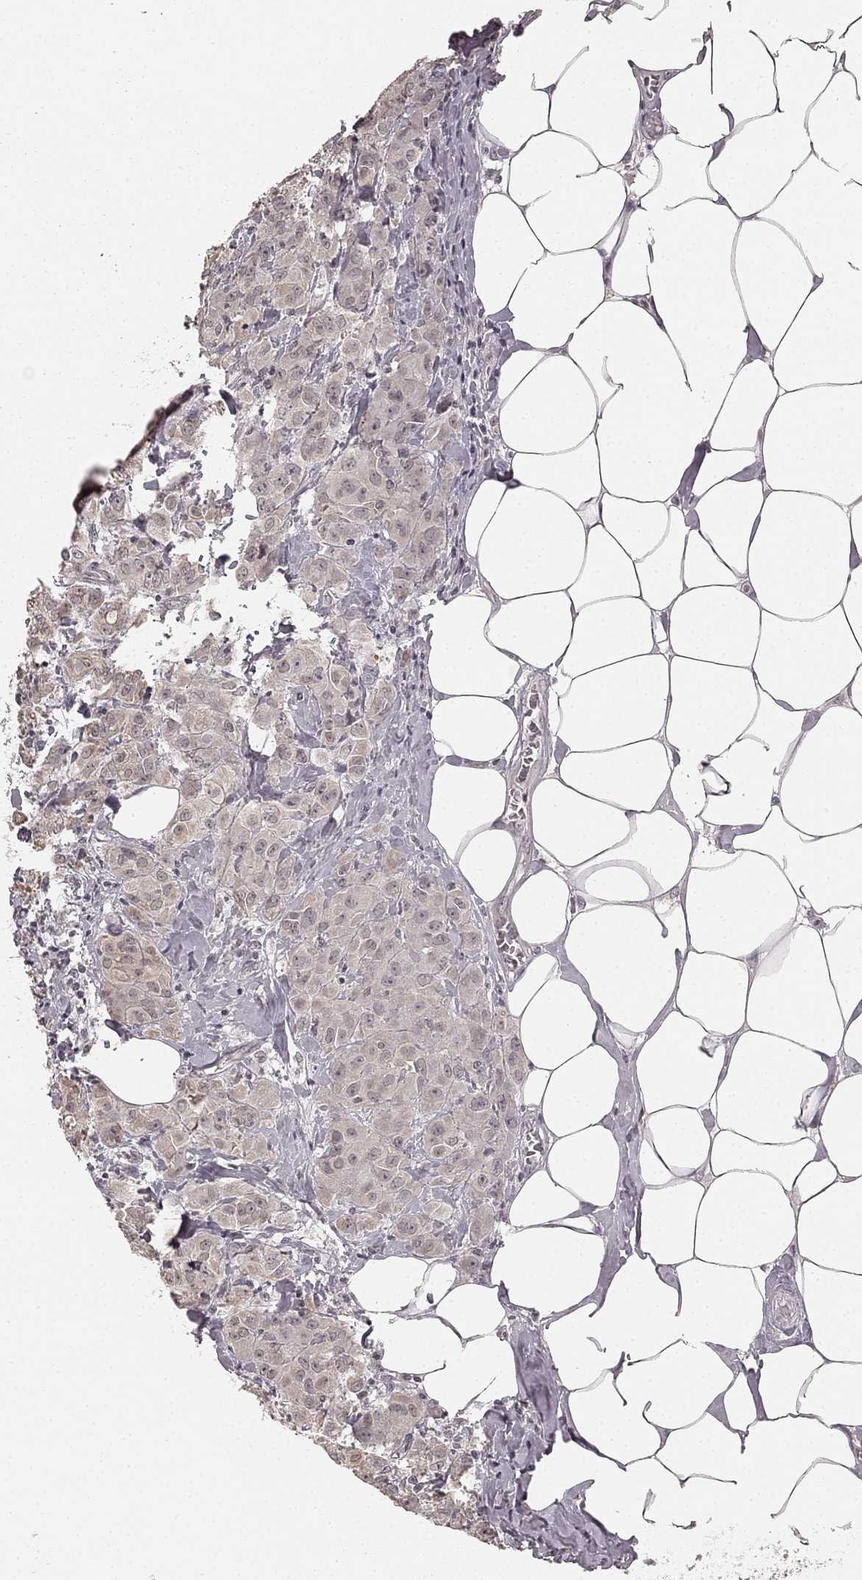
{"staining": {"intensity": "weak", "quantity": "<25%", "location": "cytoplasmic/membranous"}, "tissue": "breast cancer", "cell_type": "Tumor cells", "image_type": "cancer", "snomed": [{"axis": "morphology", "description": "Normal tissue, NOS"}, {"axis": "morphology", "description": "Duct carcinoma"}, {"axis": "topography", "description": "Breast"}], "caption": "Breast cancer (intraductal carcinoma) was stained to show a protein in brown. There is no significant staining in tumor cells. (DAB (3,3'-diaminobenzidine) IHC, high magnification).", "gene": "HCN4", "patient": {"sex": "female", "age": 43}}